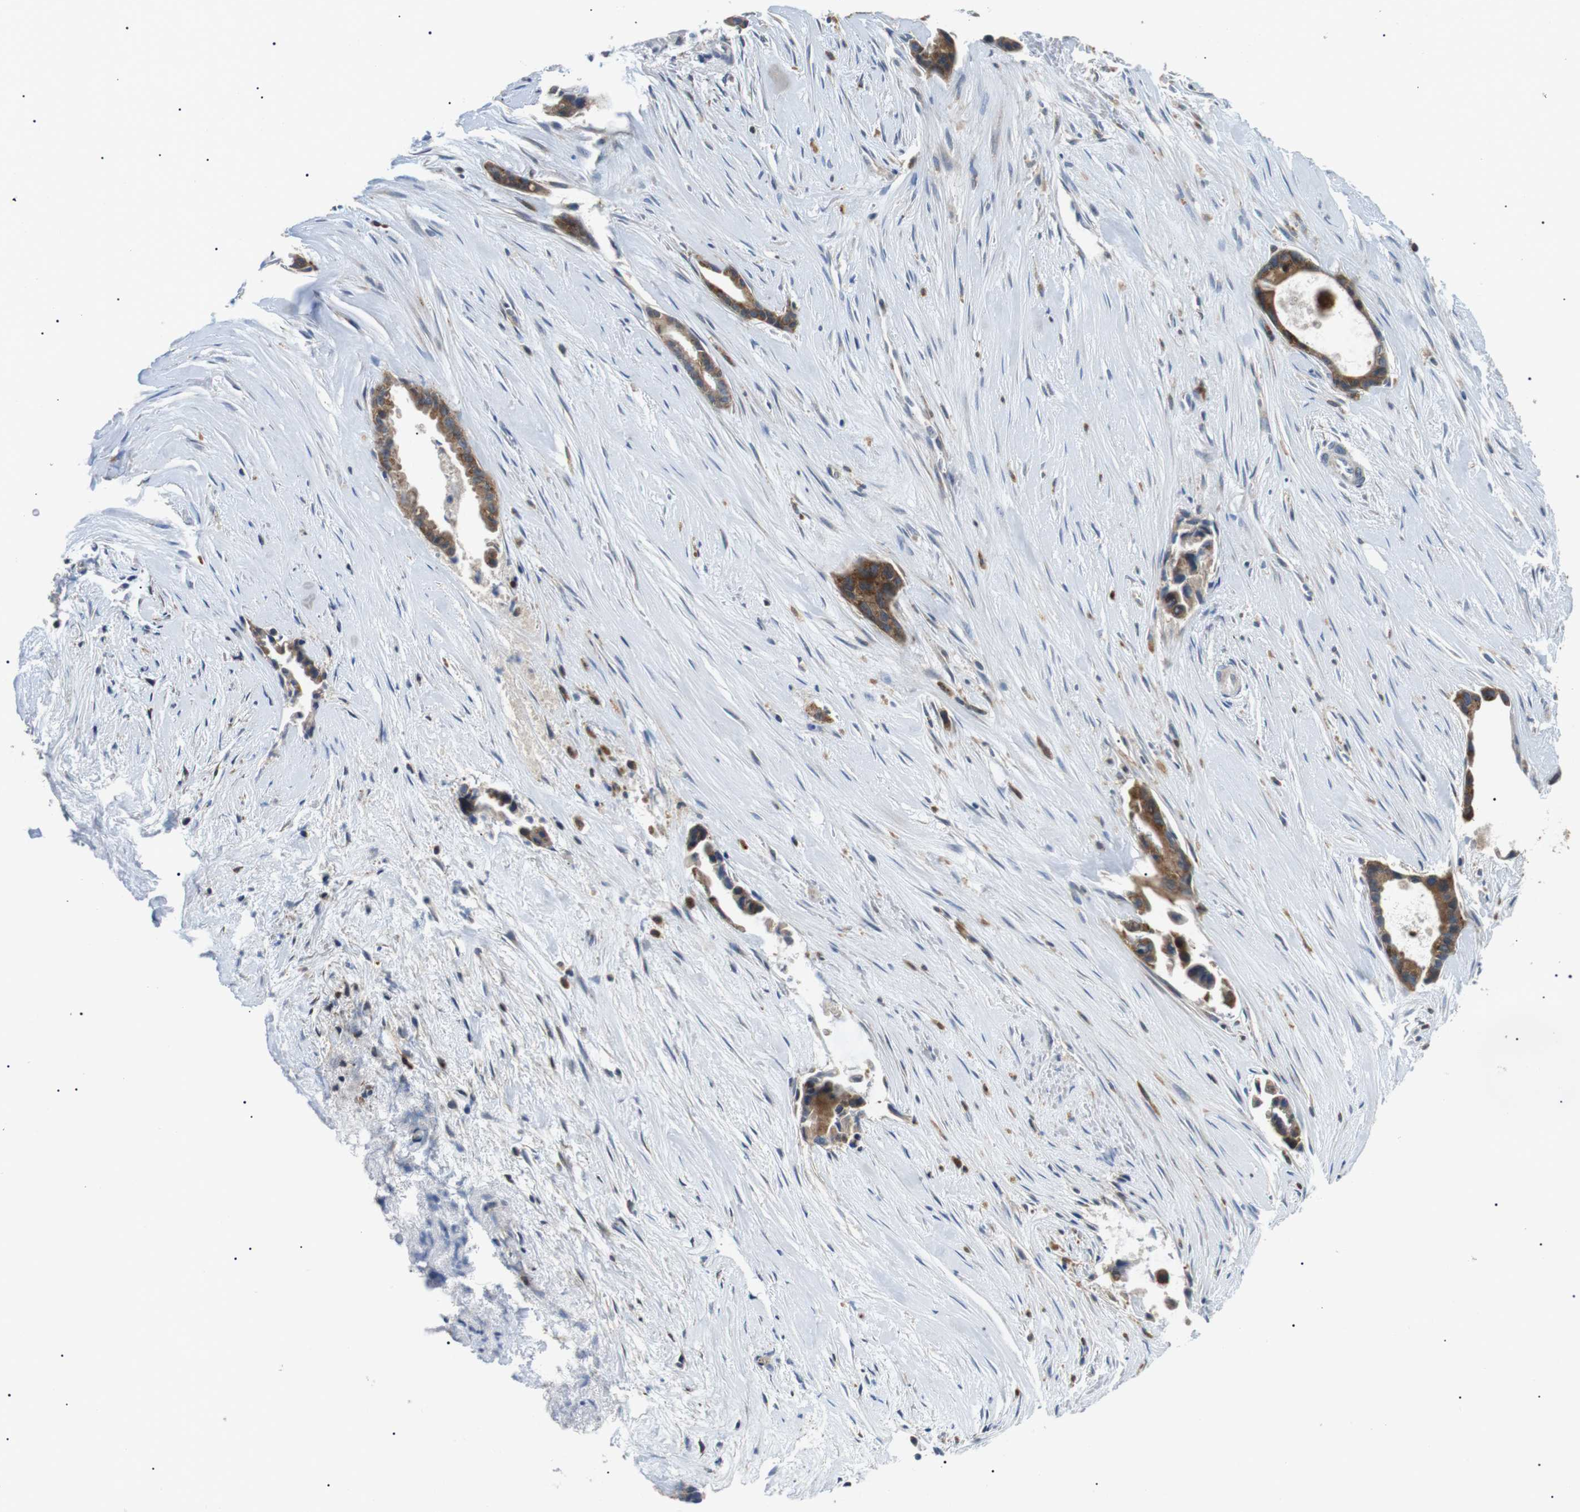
{"staining": {"intensity": "moderate", "quantity": ">75%", "location": "cytoplasmic/membranous"}, "tissue": "liver cancer", "cell_type": "Tumor cells", "image_type": "cancer", "snomed": [{"axis": "morphology", "description": "Cholangiocarcinoma"}, {"axis": "topography", "description": "Liver"}], "caption": "Liver cancer stained with DAB IHC shows medium levels of moderate cytoplasmic/membranous staining in about >75% of tumor cells.", "gene": "RAB9A", "patient": {"sex": "female", "age": 55}}